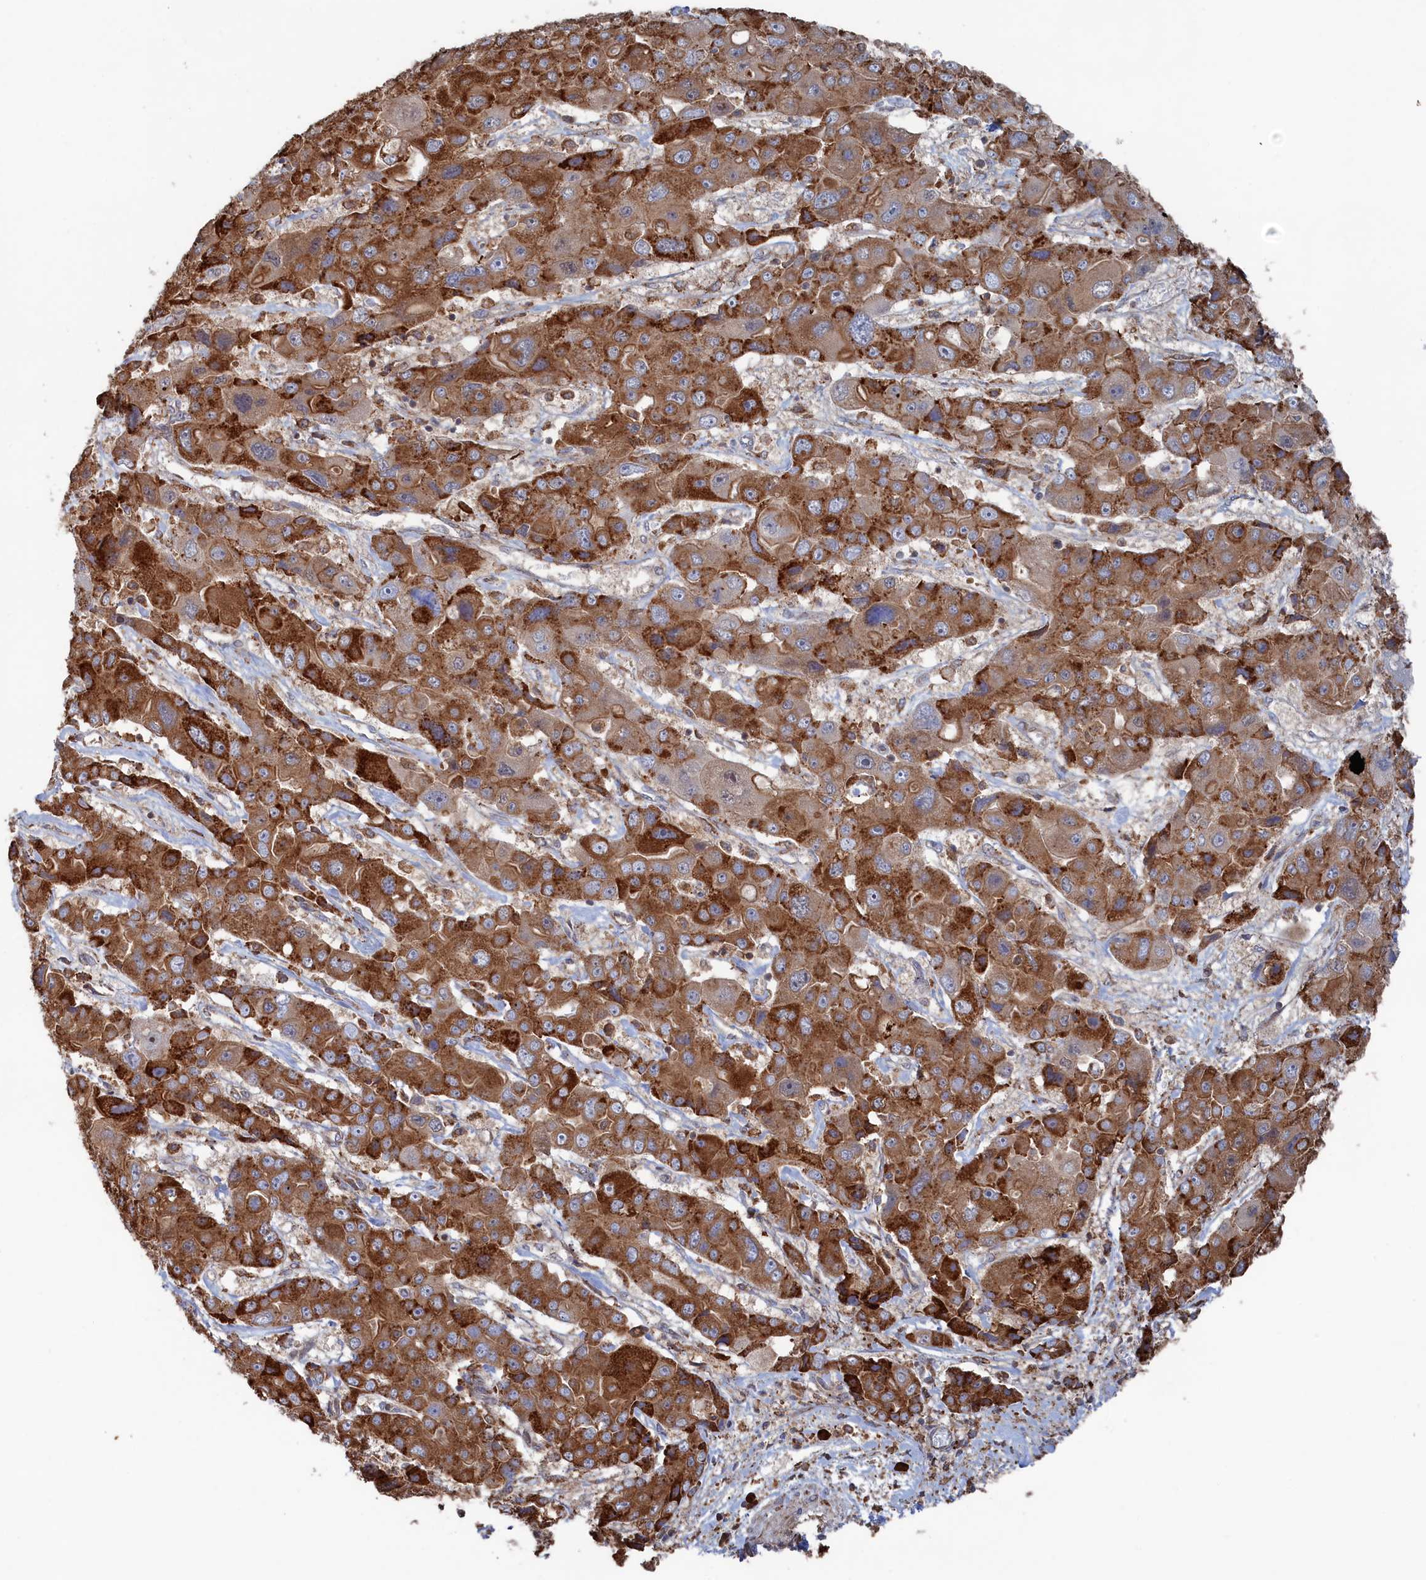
{"staining": {"intensity": "strong", "quantity": "25%-75%", "location": "cytoplasmic/membranous"}, "tissue": "liver cancer", "cell_type": "Tumor cells", "image_type": "cancer", "snomed": [{"axis": "morphology", "description": "Cholangiocarcinoma"}, {"axis": "topography", "description": "Liver"}], "caption": "This photomicrograph demonstrates immunohistochemistry staining of human liver cancer, with high strong cytoplasmic/membranous expression in about 25%-75% of tumor cells.", "gene": "BPIFB6", "patient": {"sex": "male", "age": 67}}